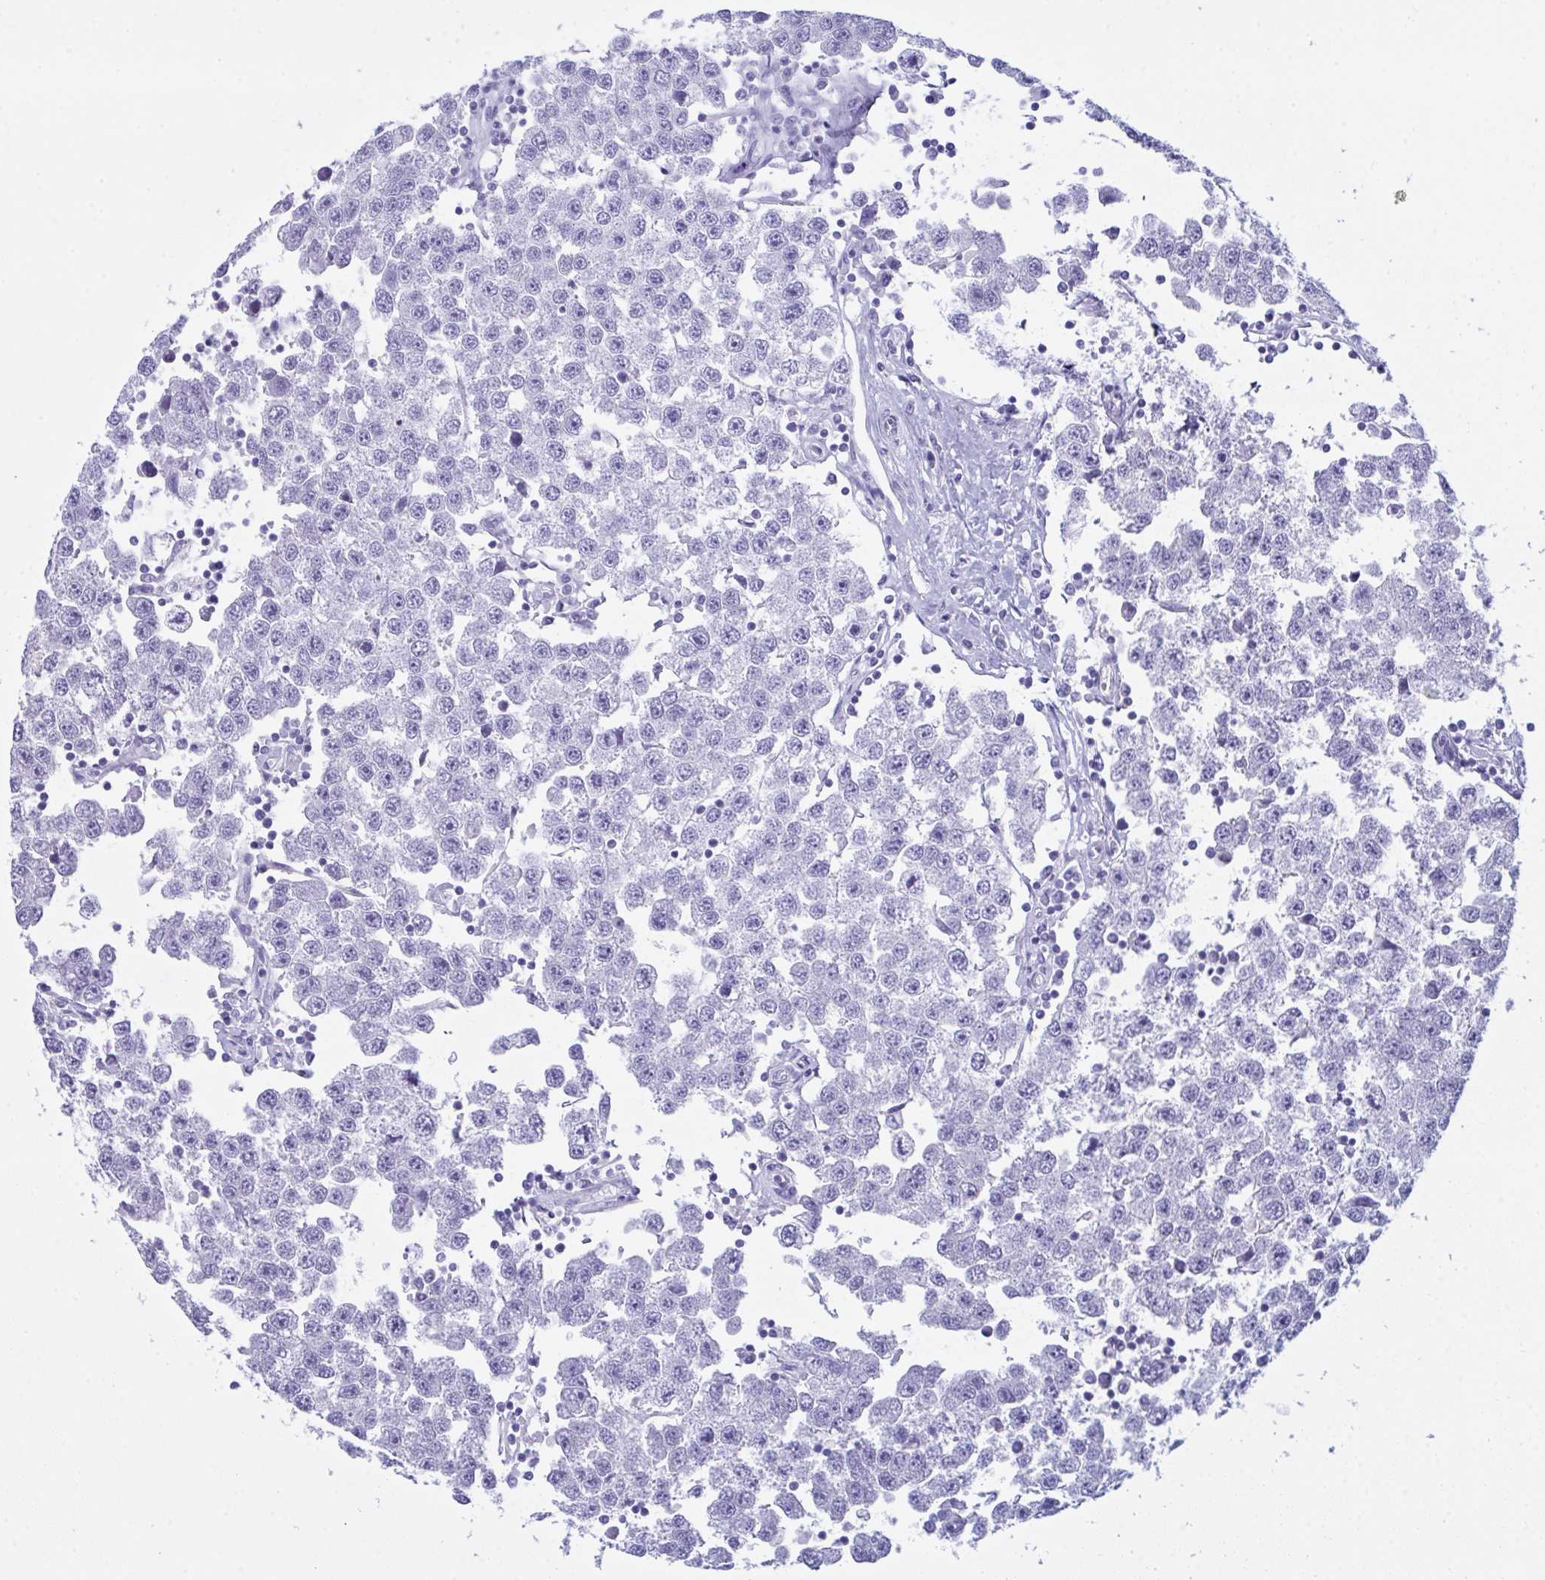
{"staining": {"intensity": "negative", "quantity": "none", "location": "none"}, "tissue": "testis cancer", "cell_type": "Tumor cells", "image_type": "cancer", "snomed": [{"axis": "morphology", "description": "Seminoma, NOS"}, {"axis": "topography", "description": "Testis"}], "caption": "Tumor cells are negative for protein expression in human testis cancer. (Stains: DAB immunohistochemistry with hematoxylin counter stain, Microscopy: brightfield microscopy at high magnification).", "gene": "CEP170B", "patient": {"sex": "male", "age": 34}}